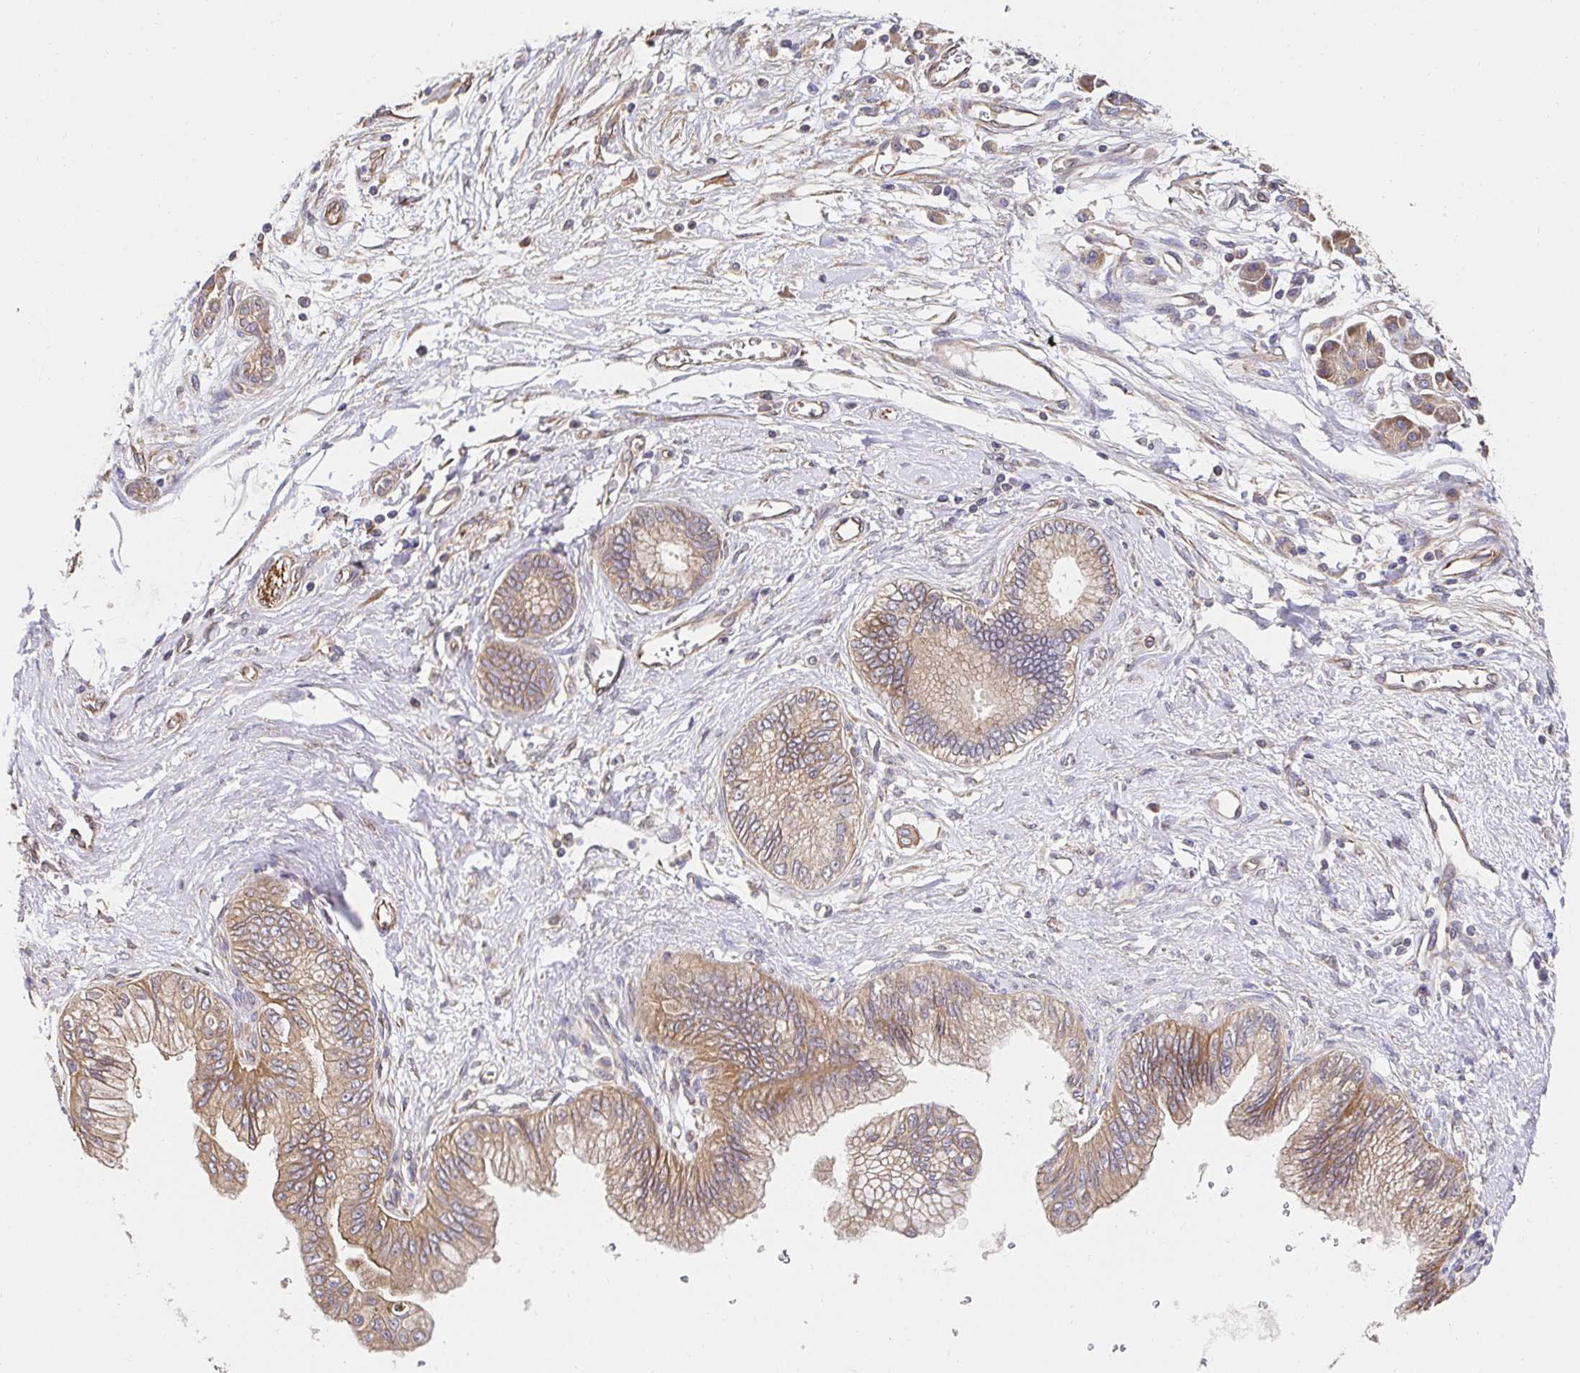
{"staining": {"intensity": "weak", "quantity": ">75%", "location": "cytoplasmic/membranous"}, "tissue": "pancreatic cancer", "cell_type": "Tumor cells", "image_type": "cancer", "snomed": [{"axis": "morphology", "description": "Adenocarcinoma, NOS"}, {"axis": "topography", "description": "Pancreas"}], "caption": "Brown immunohistochemical staining in pancreatic adenocarcinoma displays weak cytoplasmic/membranous expression in approximately >75% of tumor cells.", "gene": "APBB1", "patient": {"sex": "female", "age": 77}}